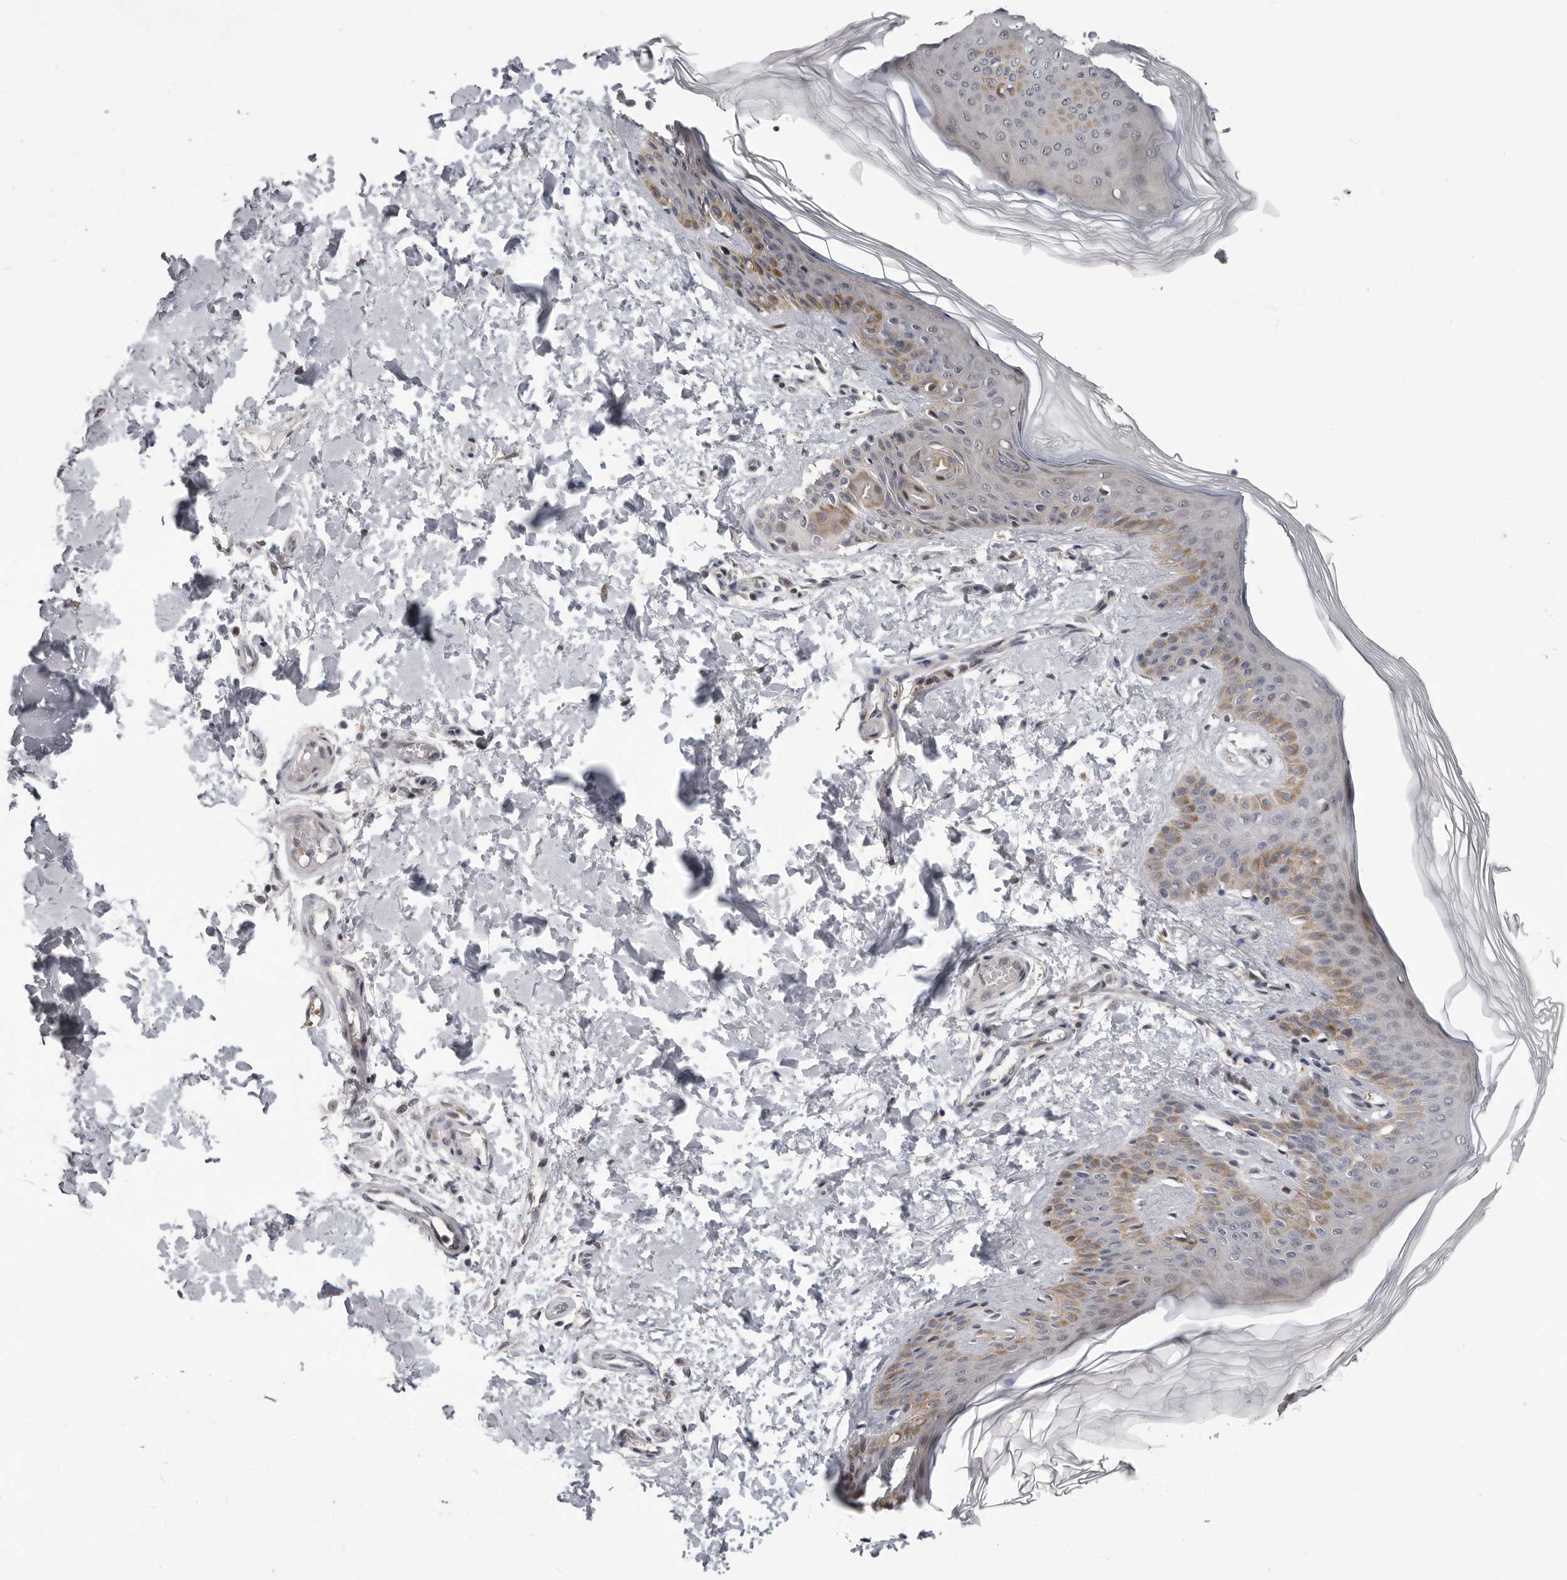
{"staining": {"intensity": "weak", "quantity": "25%-75%", "location": "cytoplasmic/membranous"}, "tissue": "skin", "cell_type": "Fibroblasts", "image_type": "normal", "snomed": [{"axis": "morphology", "description": "Normal tissue, NOS"}, {"axis": "morphology", "description": "Neoplasm, benign, NOS"}, {"axis": "topography", "description": "Skin"}, {"axis": "topography", "description": "Soft tissue"}], "caption": "Skin stained with DAB immunohistochemistry (IHC) reveals low levels of weak cytoplasmic/membranous positivity in about 25%-75% of fibroblasts. (IHC, brightfield microscopy, high magnification).", "gene": "RALGPS2", "patient": {"sex": "male", "age": 26}}